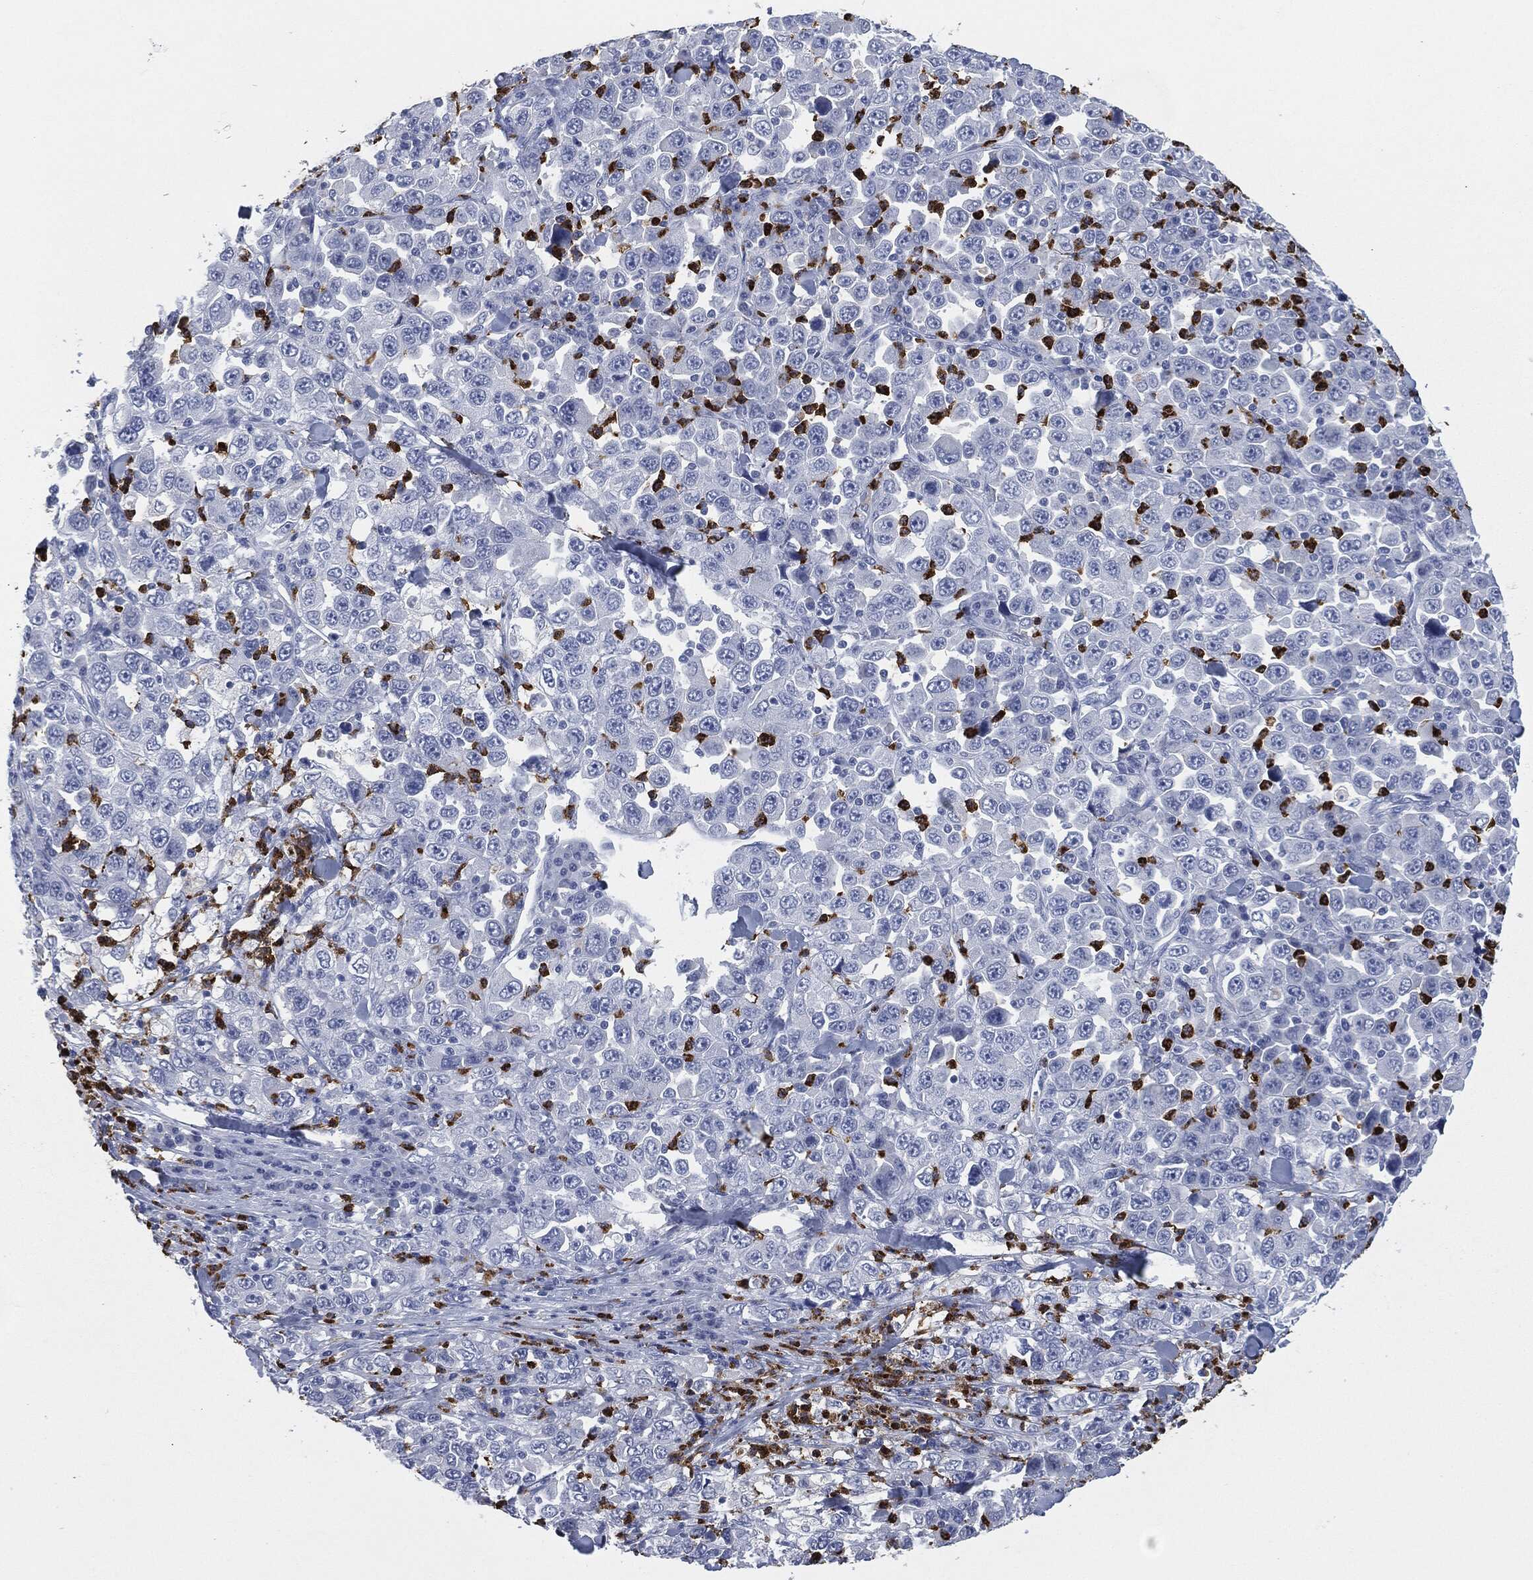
{"staining": {"intensity": "negative", "quantity": "none", "location": "none"}, "tissue": "stomach cancer", "cell_type": "Tumor cells", "image_type": "cancer", "snomed": [{"axis": "morphology", "description": "Normal tissue, NOS"}, {"axis": "morphology", "description": "Adenocarcinoma, NOS"}, {"axis": "topography", "description": "Stomach, upper"}, {"axis": "topography", "description": "Stomach"}], "caption": "A high-resolution histopathology image shows IHC staining of adenocarcinoma (stomach), which displays no significant expression in tumor cells.", "gene": "CEACAM8", "patient": {"sex": "male", "age": 59}}